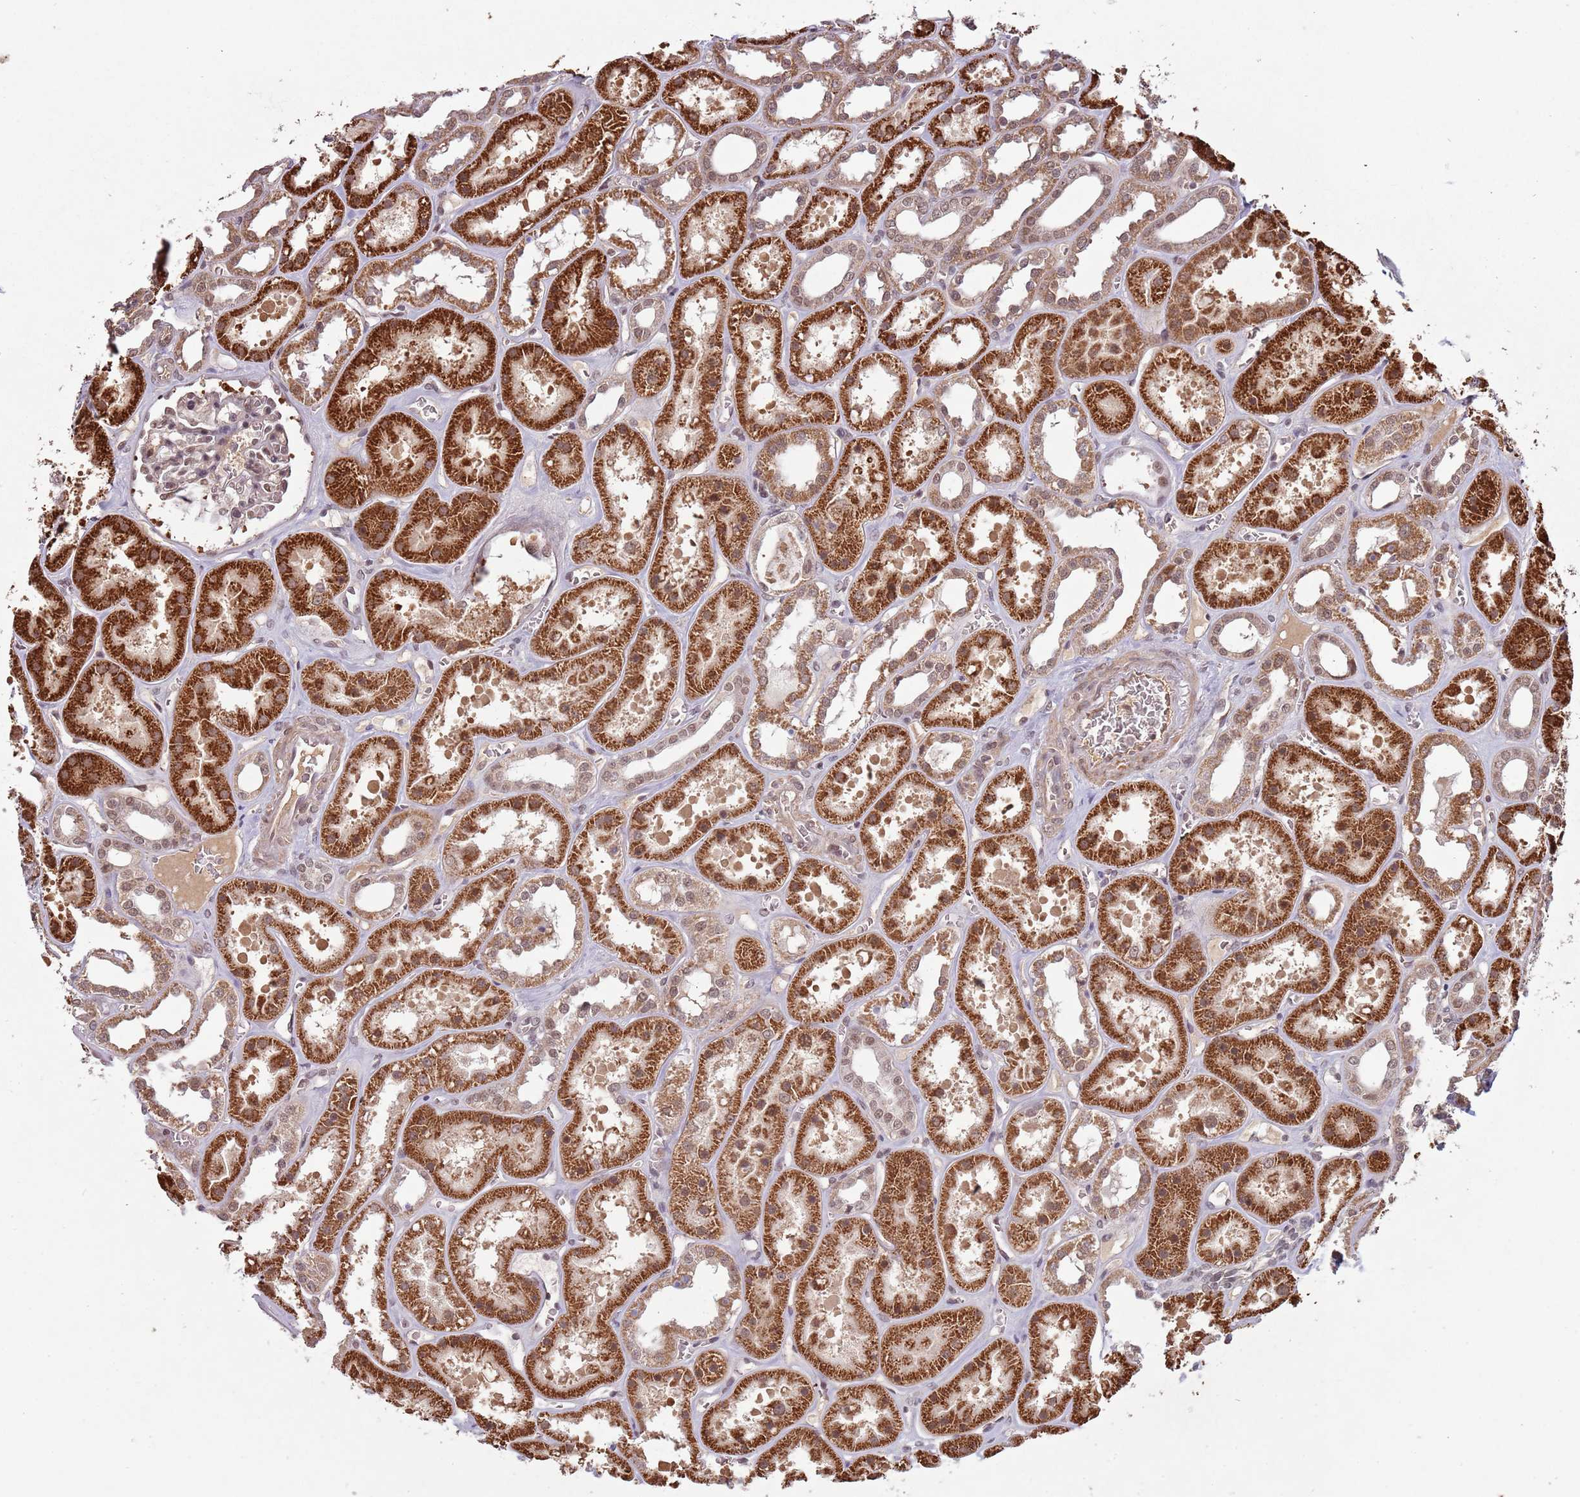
{"staining": {"intensity": "weak", "quantity": ">75%", "location": "nuclear"}, "tissue": "kidney", "cell_type": "Cells in glomeruli", "image_type": "normal", "snomed": [{"axis": "morphology", "description": "Normal tissue, NOS"}, {"axis": "topography", "description": "Kidney"}], "caption": "Brown immunohistochemical staining in unremarkable kidney demonstrates weak nuclear staining in approximately >75% of cells in glomeruli.", "gene": "SUDS3", "patient": {"sex": "female", "age": 41}}